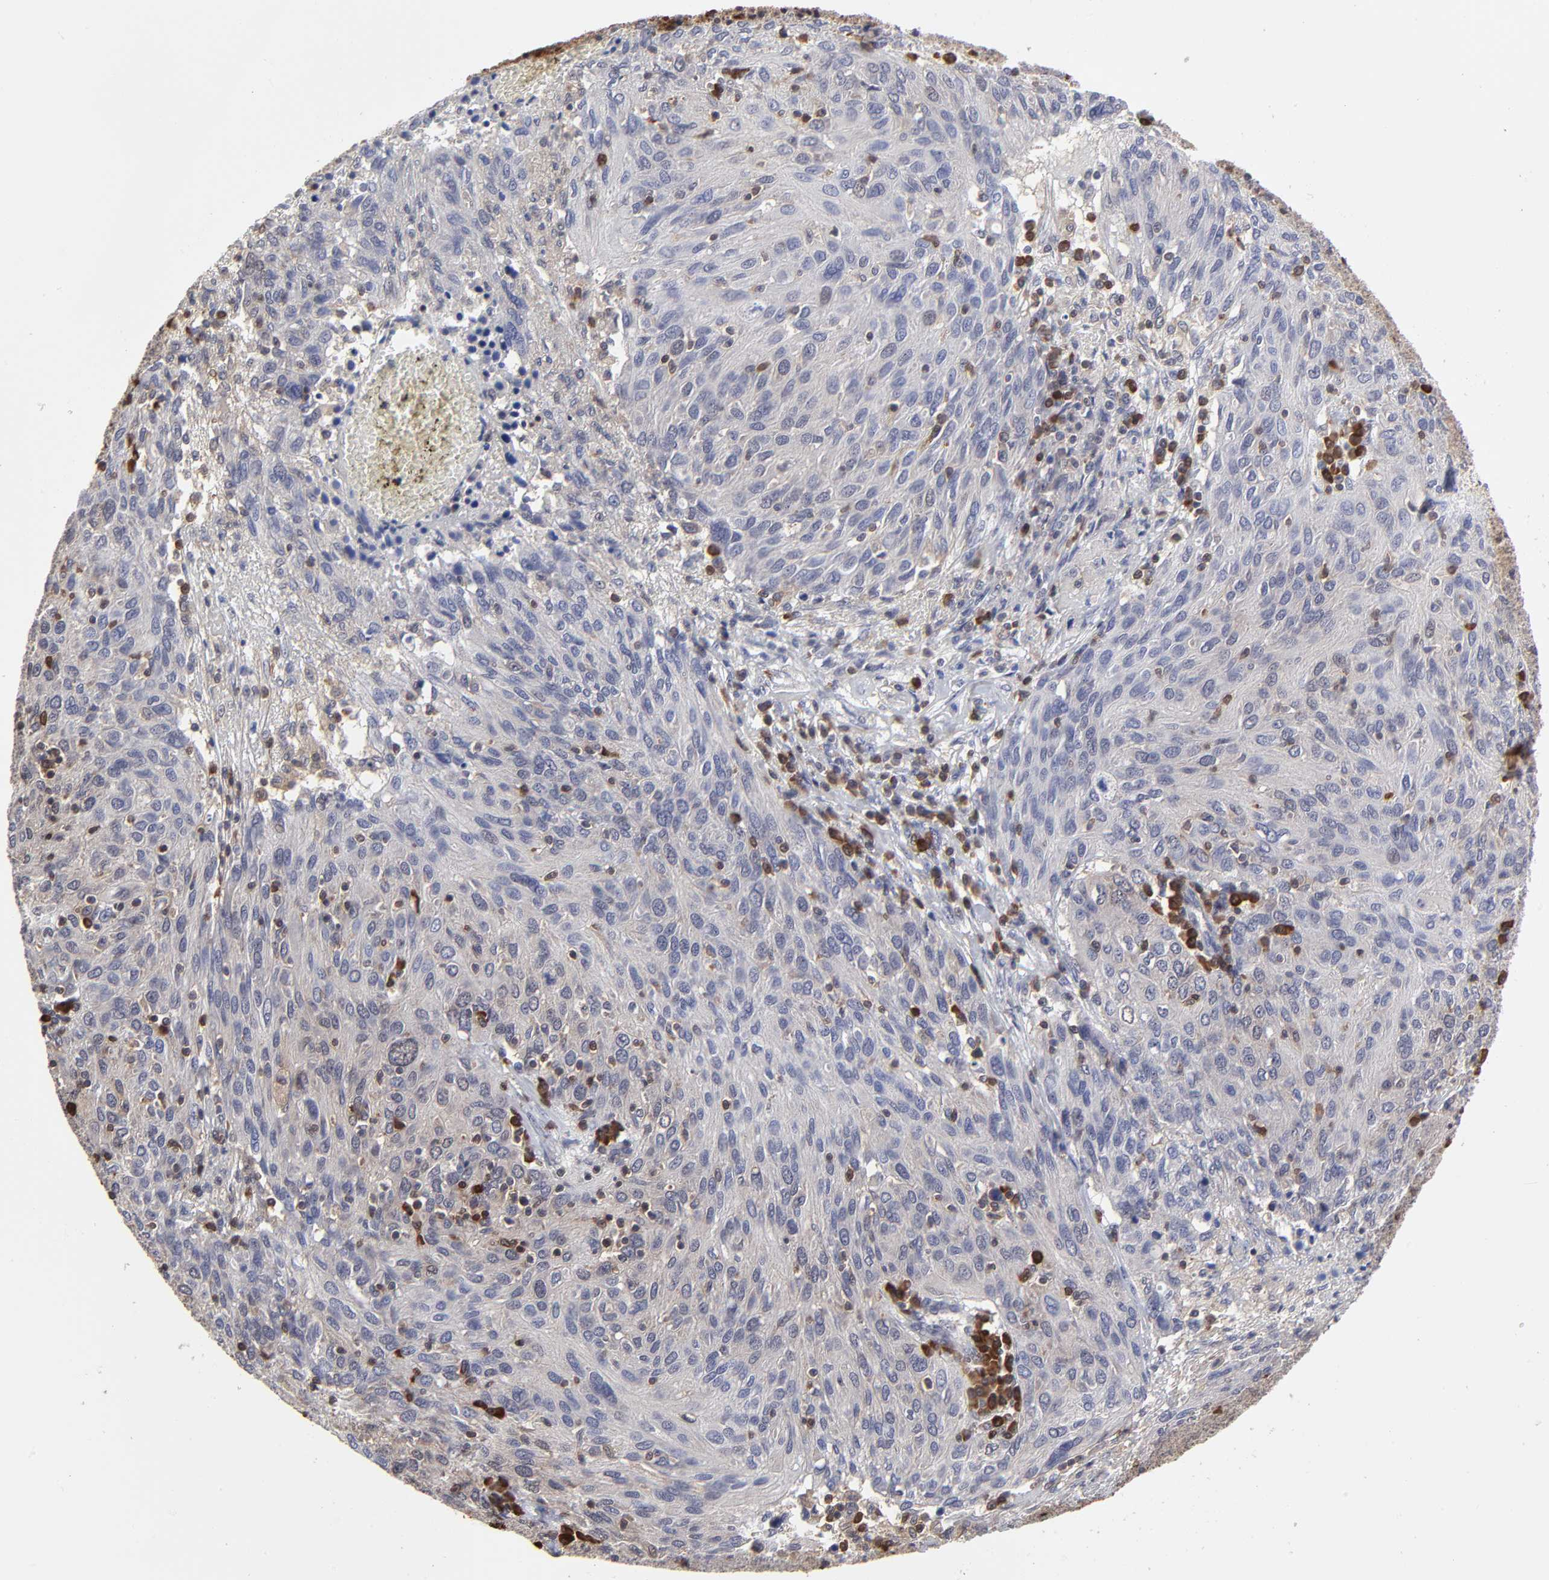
{"staining": {"intensity": "negative", "quantity": "none", "location": "none"}, "tissue": "ovarian cancer", "cell_type": "Tumor cells", "image_type": "cancer", "snomed": [{"axis": "morphology", "description": "Carcinoma, endometroid"}, {"axis": "topography", "description": "Ovary"}], "caption": "Photomicrograph shows no significant protein staining in tumor cells of ovarian endometroid carcinoma.", "gene": "CASP3", "patient": {"sex": "female", "age": 50}}